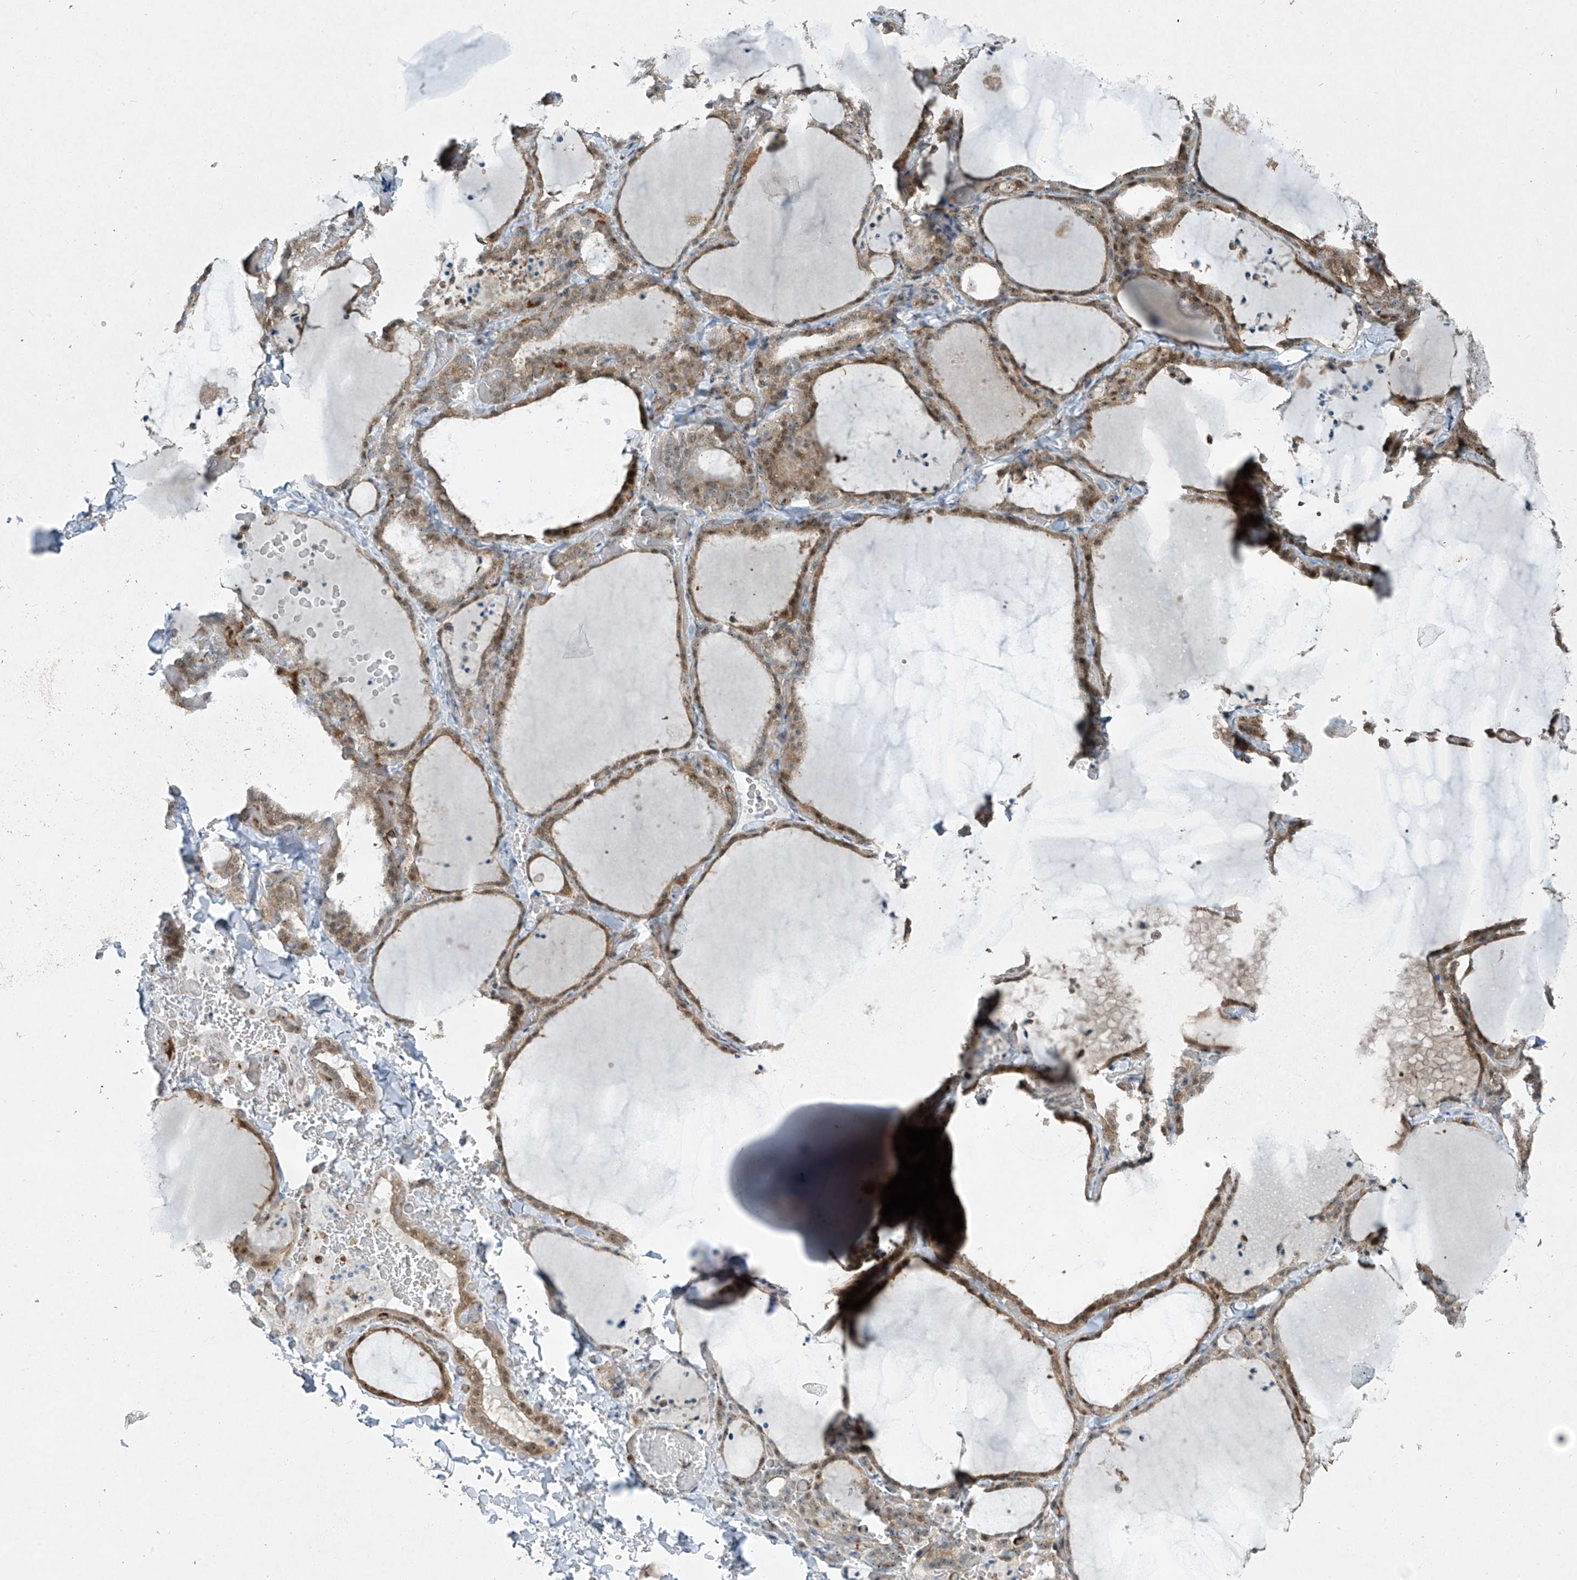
{"staining": {"intensity": "moderate", "quantity": "25%-75%", "location": "cytoplasmic/membranous,nuclear"}, "tissue": "thyroid gland", "cell_type": "Glandular cells", "image_type": "normal", "snomed": [{"axis": "morphology", "description": "Normal tissue, NOS"}, {"axis": "topography", "description": "Thyroid gland"}], "caption": "A histopathology image showing moderate cytoplasmic/membranous,nuclear staining in approximately 25%-75% of glandular cells in unremarkable thyroid gland, as visualized by brown immunohistochemical staining.", "gene": "PPCS", "patient": {"sex": "female", "age": 22}}